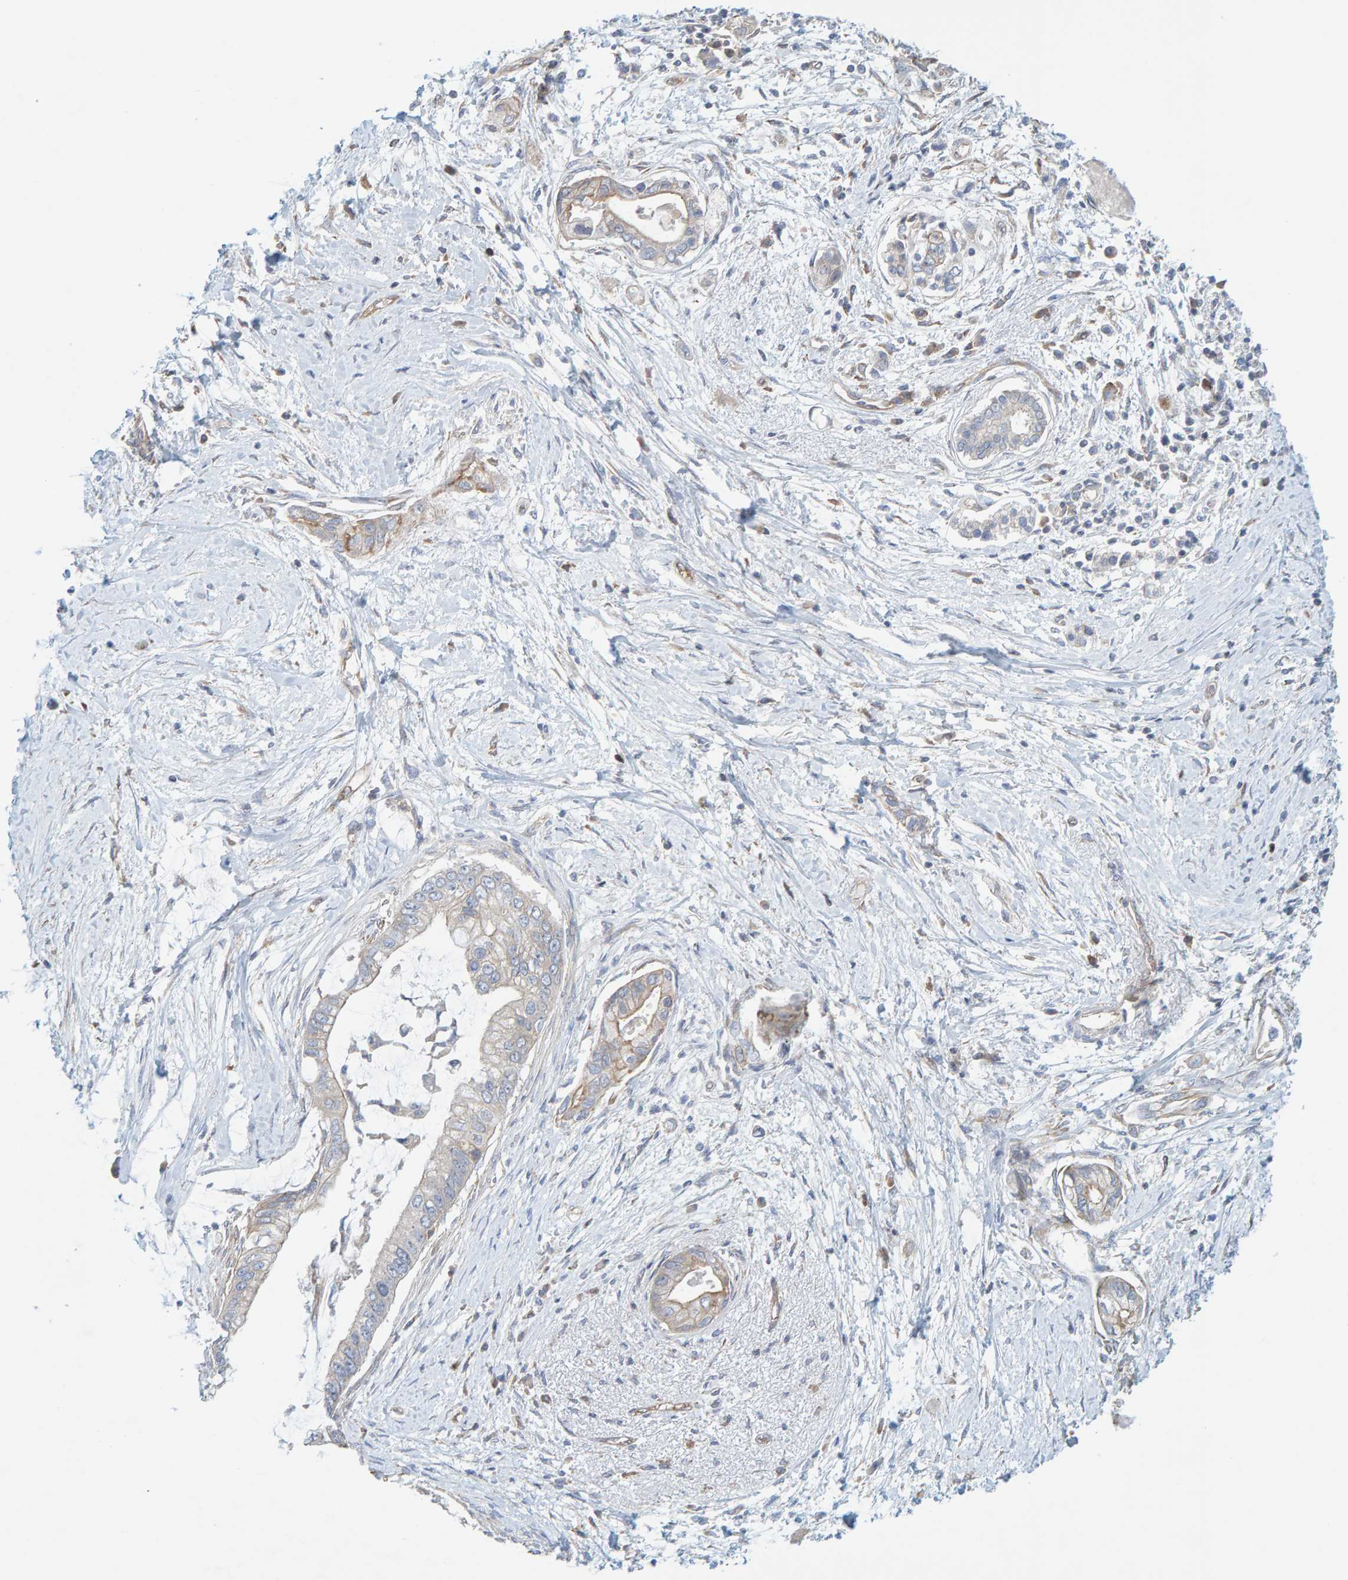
{"staining": {"intensity": "weak", "quantity": "25%-75%", "location": "cytoplasmic/membranous"}, "tissue": "pancreatic cancer", "cell_type": "Tumor cells", "image_type": "cancer", "snomed": [{"axis": "morphology", "description": "Adenocarcinoma, NOS"}, {"axis": "topography", "description": "Pancreas"}], "caption": "A micrograph showing weak cytoplasmic/membranous positivity in approximately 25%-75% of tumor cells in pancreatic cancer (adenocarcinoma), as visualized by brown immunohistochemical staining.", "gene": "PRKD2", "patient": {"sex": "male", "age": 59}}